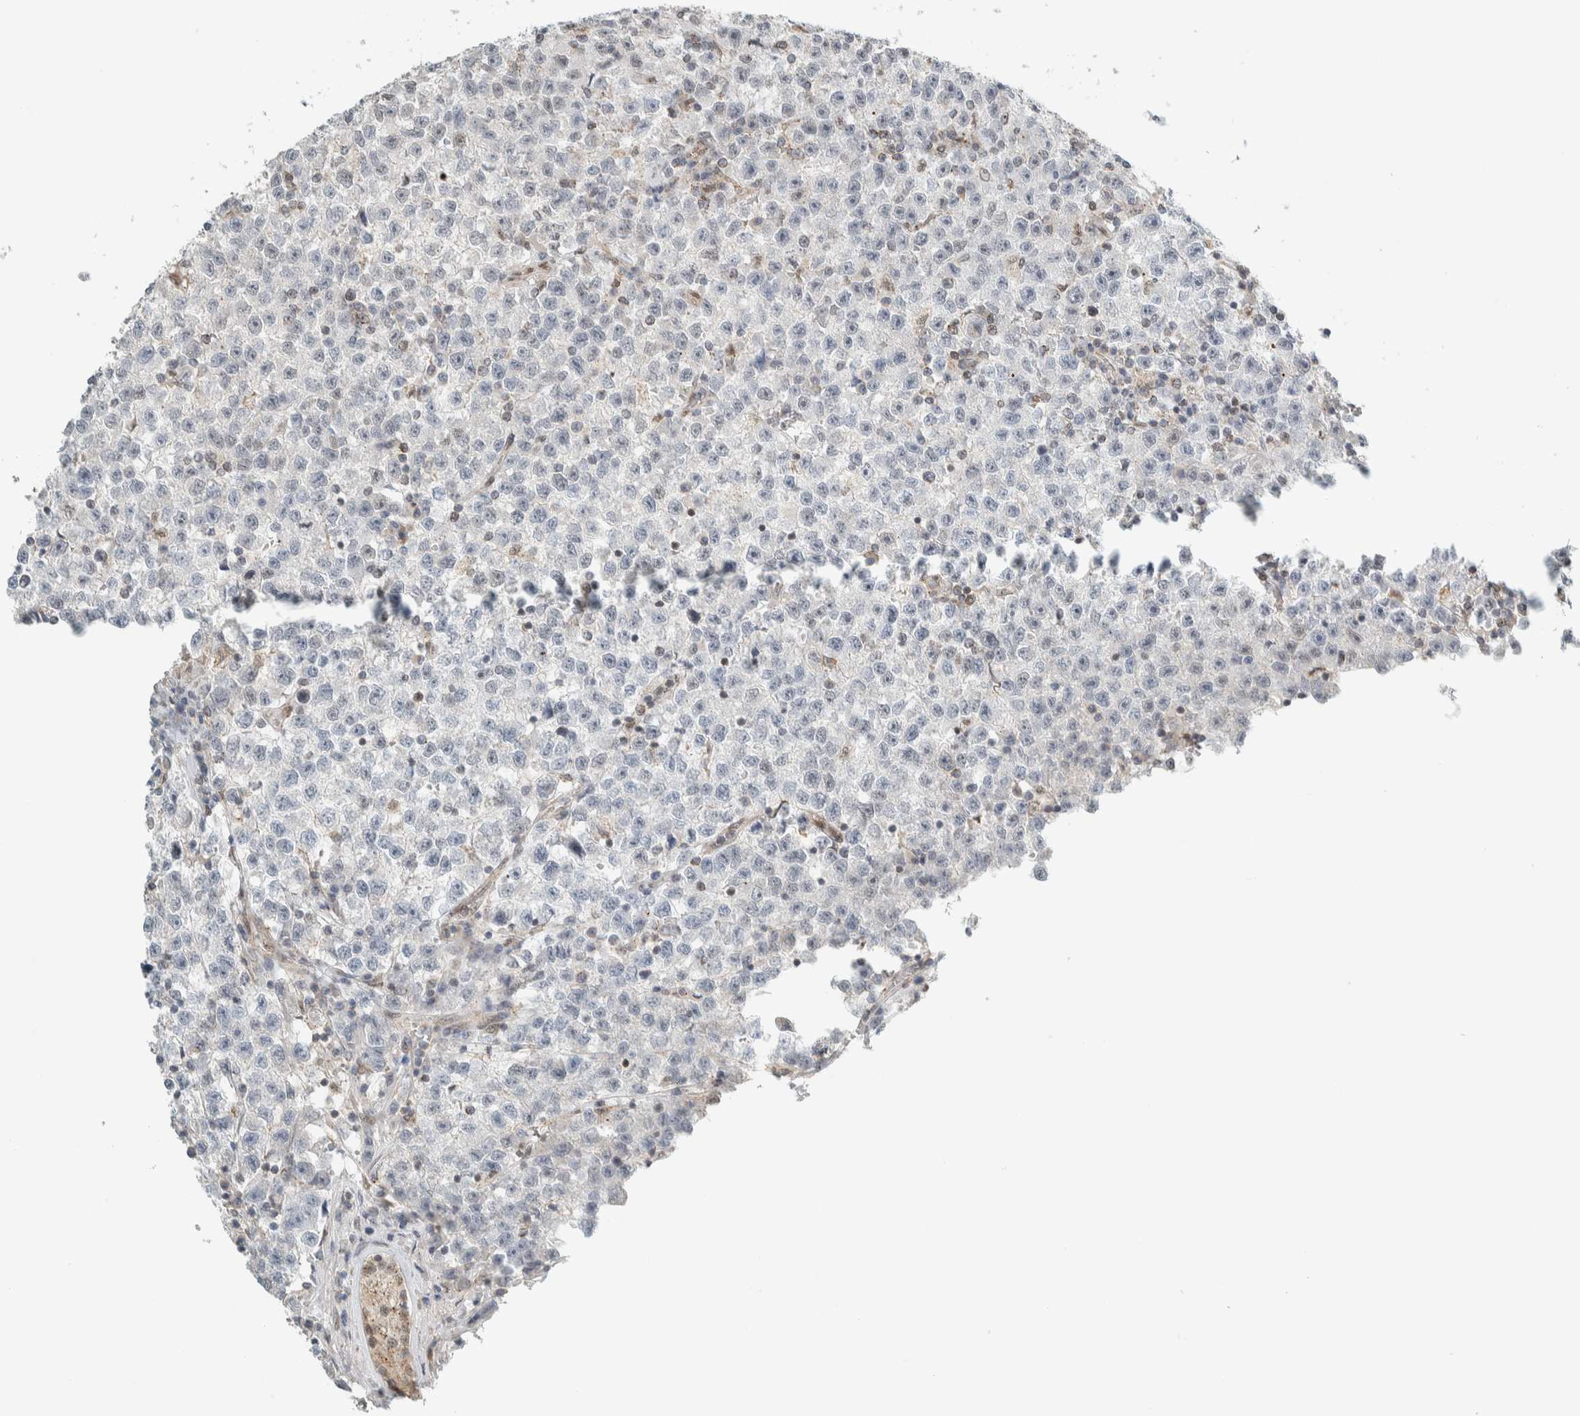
{"staining": {"intensity": "negative", "quantity": "none", "location": "none"}, "tissue": "testis cancer", "cell_type": "Tumor cells", "image_type": "cancer", "snomed": [{"axis": "morphology", "description": "Seminoma, NOS"}, {"axis": "topography", "description": "Testis"}], "caption": "IHC of human testis seminoma reveals no positivity in tumor cells.", "gene": "TFE3", "patient": {"sex": "male", "age": 22}}